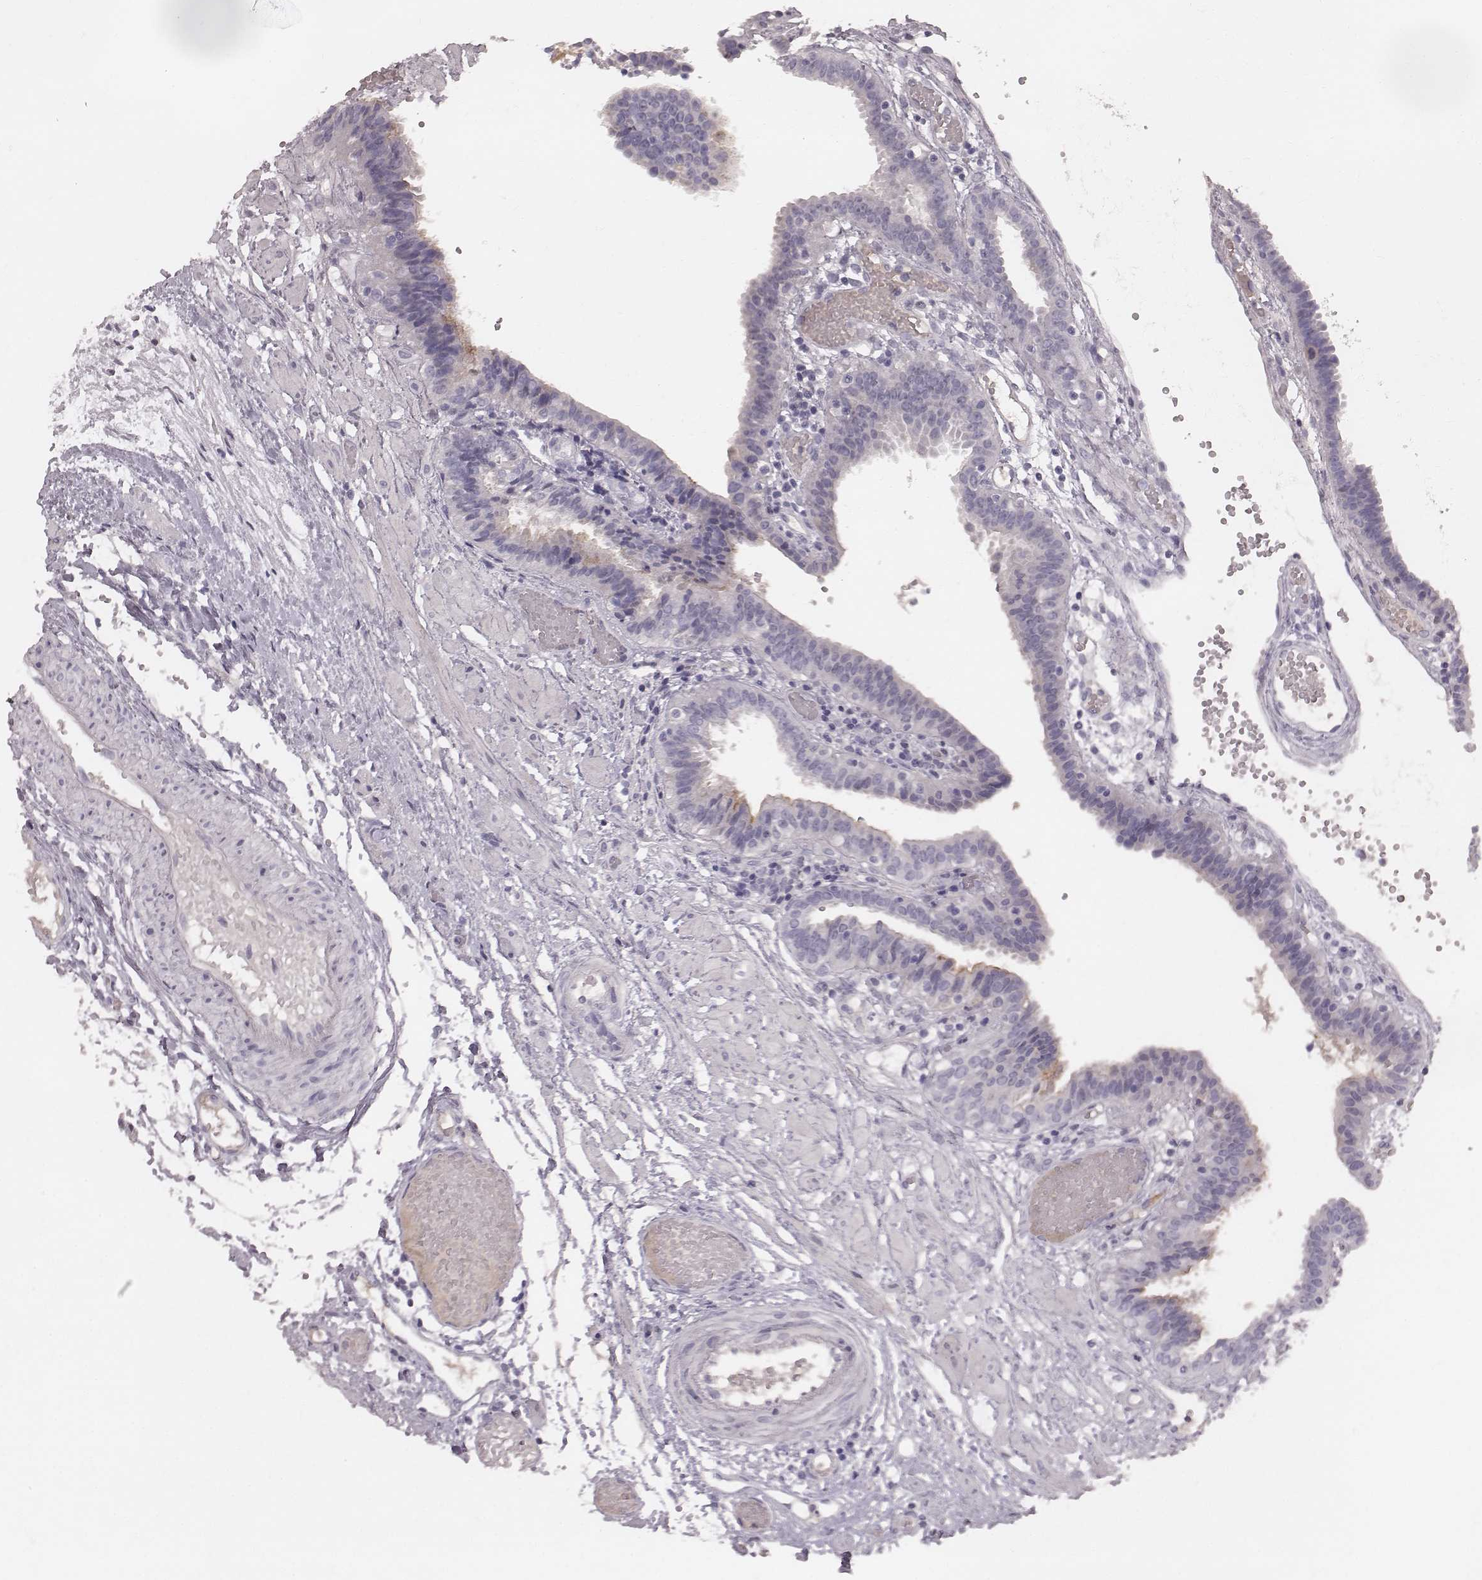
{"staining": {"intensity": "negative", "quantity": "none", "location": "none"}, "tissue": "fallopian tube", "cell_type": "Glandular cells", "image_type": "normal", "snomed": [{"axis": "morphology", "description": "Normal tissue, NOS"}, {"axis": "topography", "description": "Fallopian tube"}], "caption": "The image shows no staining of glandular cells in benign fallopian tube.", "gene": "CFTR", "patient": {"sex": "female", "age": 37}}